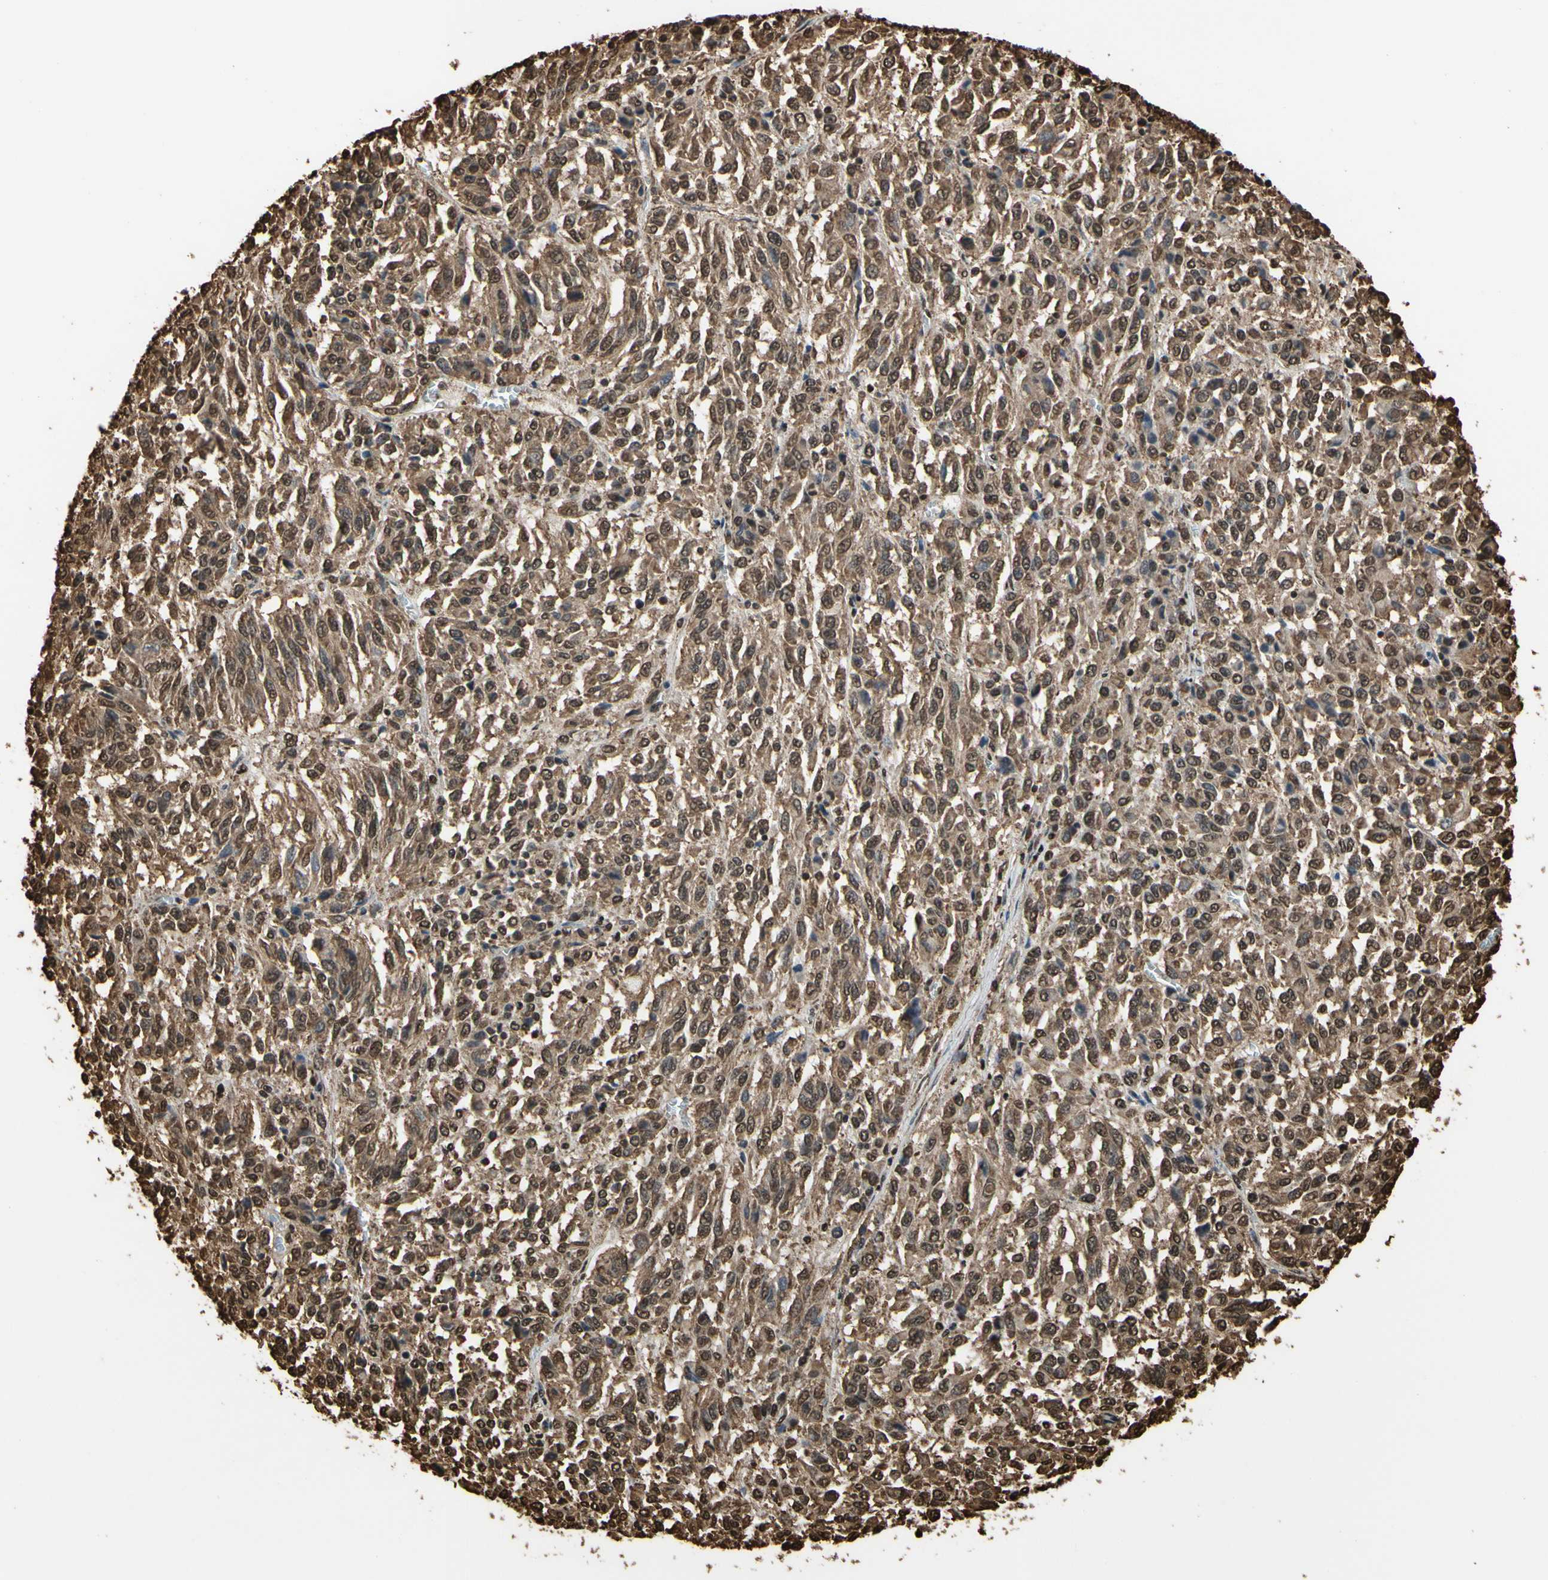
{"staining": {"intensity": "moderate", "quantity": ">75%", "location": "cytoplasmic/membranous,nuclear"}, "tissue": "melanoma", "cell_type": "Tumor cells", "image_type": "cancer", "snomed": [{"axis": "morphology", "description": "Malignant melanoma, Metastatic site"}, {"axis": "topography", "description": "Lung"}], "caption": "Tumor cells demonstrate medium levels of moderate cytoplasmic/membranous and nuclear expression in about >75% of cells in melanoma. (Brightfield microscopy of DAB IHC at high magnification).", "gene": "HNRNPK", "patient": {"sex": "male", "age": 64}}